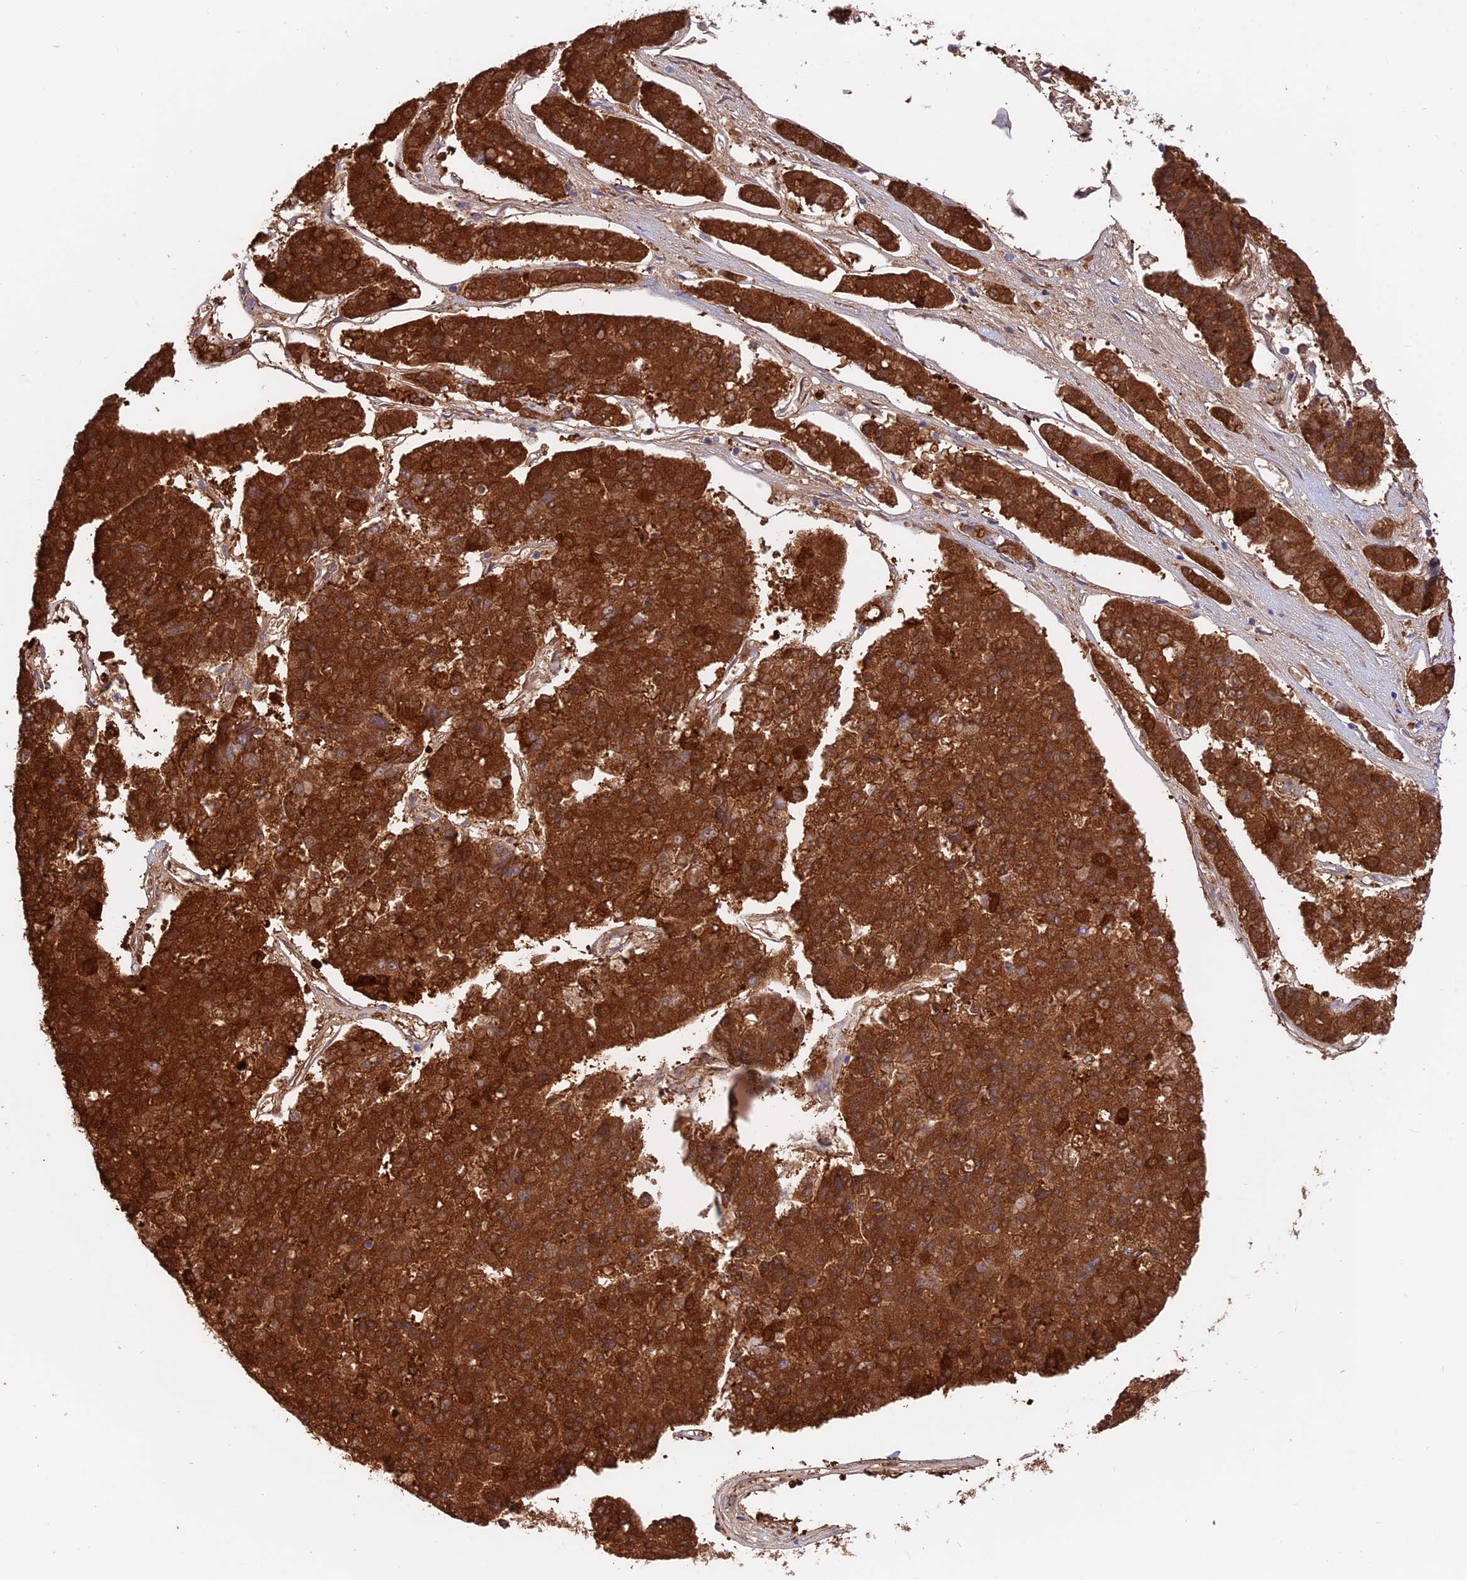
{"staining": {"intensity": "strong", "quantity": ">75%", "location": "cytoplasmic/membranous,nuclear"}, "tissue": "pancreatic cancer", "cell_type": "Tumor cells", "image_type": "cancer", "snomed": [{"axis": "morphology", "description": "Adenocarcinoma, NOS"}, {"axis": "topography", "description": "Pancreas"}], "caption": "Pancreatic cancer (adenocarcinoma) tissue displays strong cytoplasmic/membranous and nuclear staining in approximately >75% of tumor cells", "gene": "TIGD6", "patient": {"sex": "male", "age": 50}}